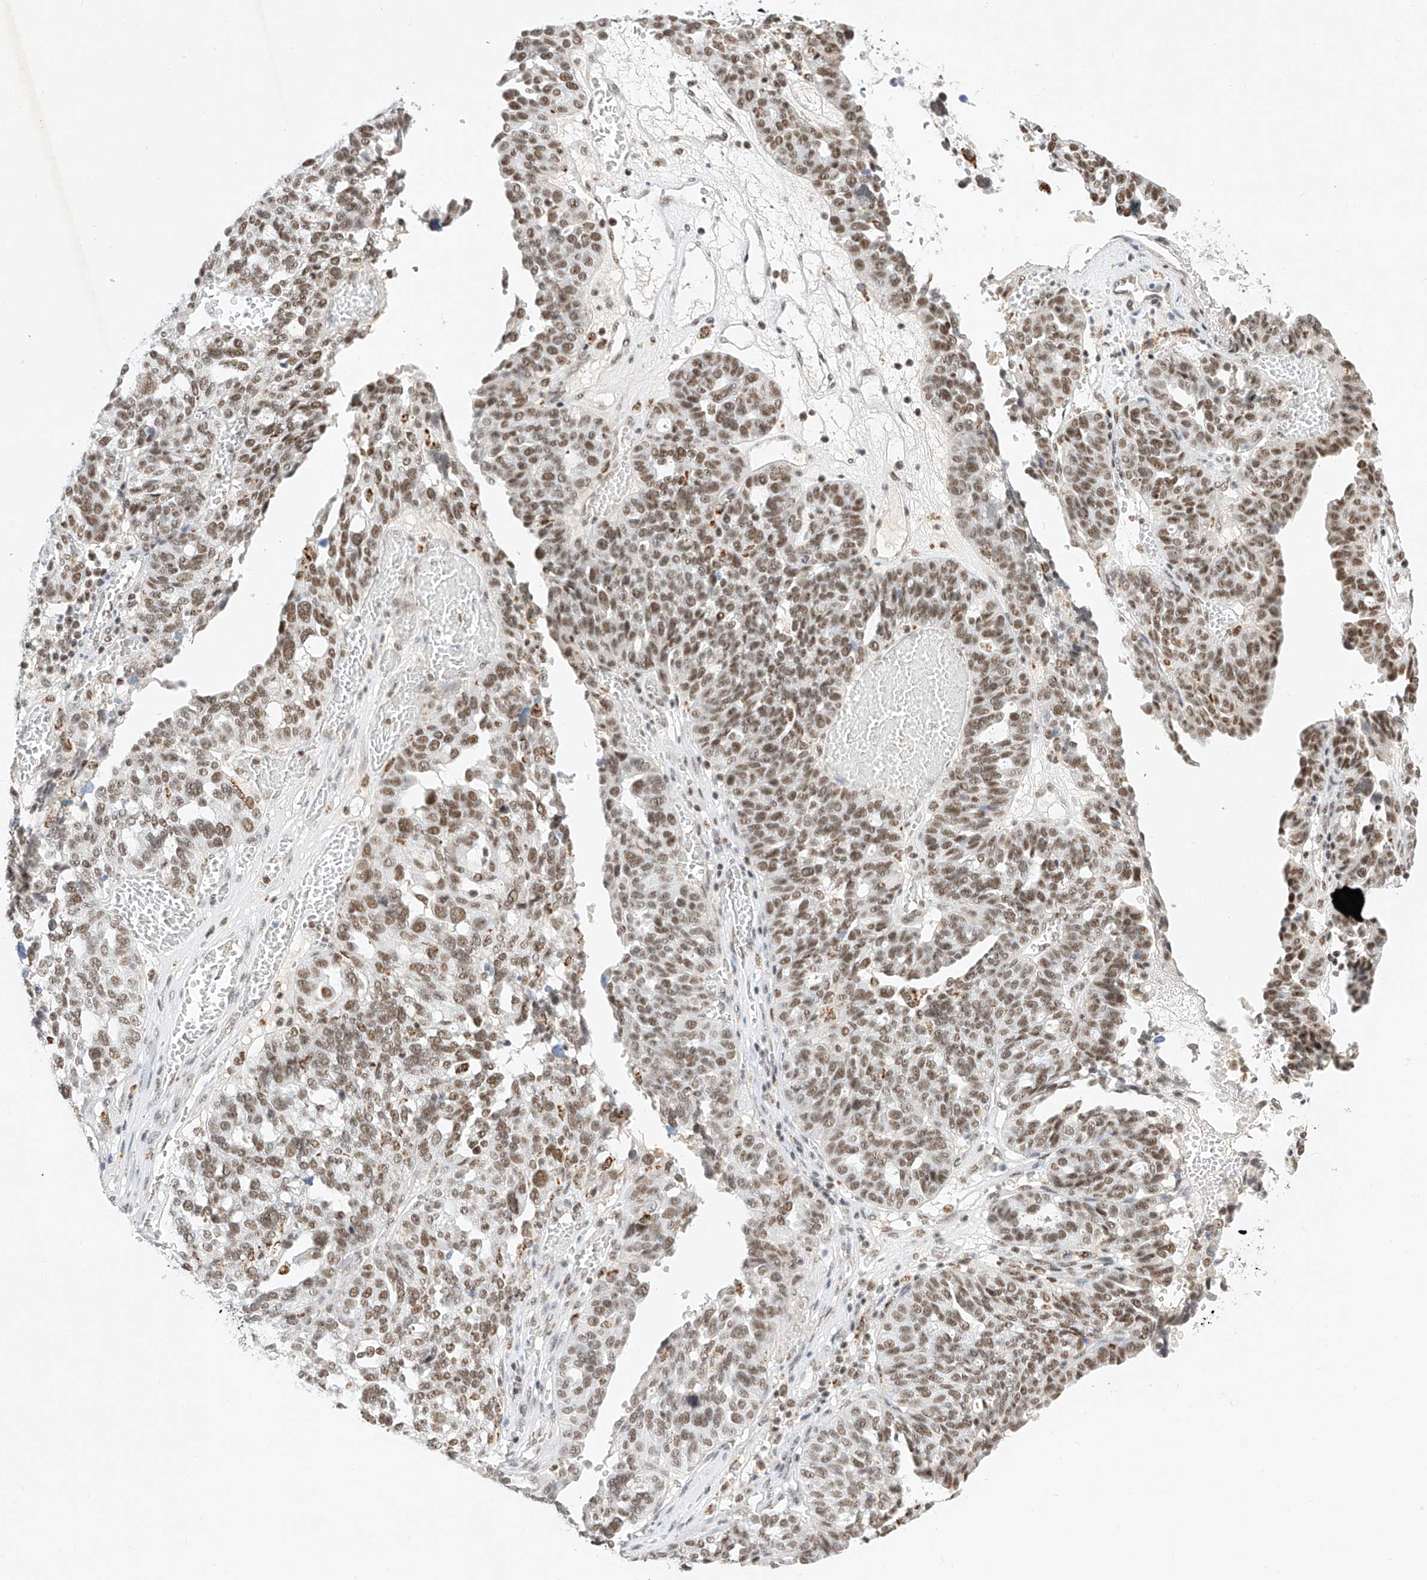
{"staining": {"intensity": "moderate", "quantity": ">75%", "location": "nuclear"}, "tissue": "ovarian cancer", "cell_type": "Tumor cells", "image_type": "cancer", "snomed": [{"axis": "morphology", "description": "Cystadenocarcinoma, serous, NOS"}, {"axis": "topography", "description": "Ovary"}], "caption": "Ovarian cancer was stained to show a protein in brown. There is medium levels of moderate nuclear staining in about >75% of tumor cells.", "gene": "NRF1", "patient": {"sex": "female", "age": 59}}